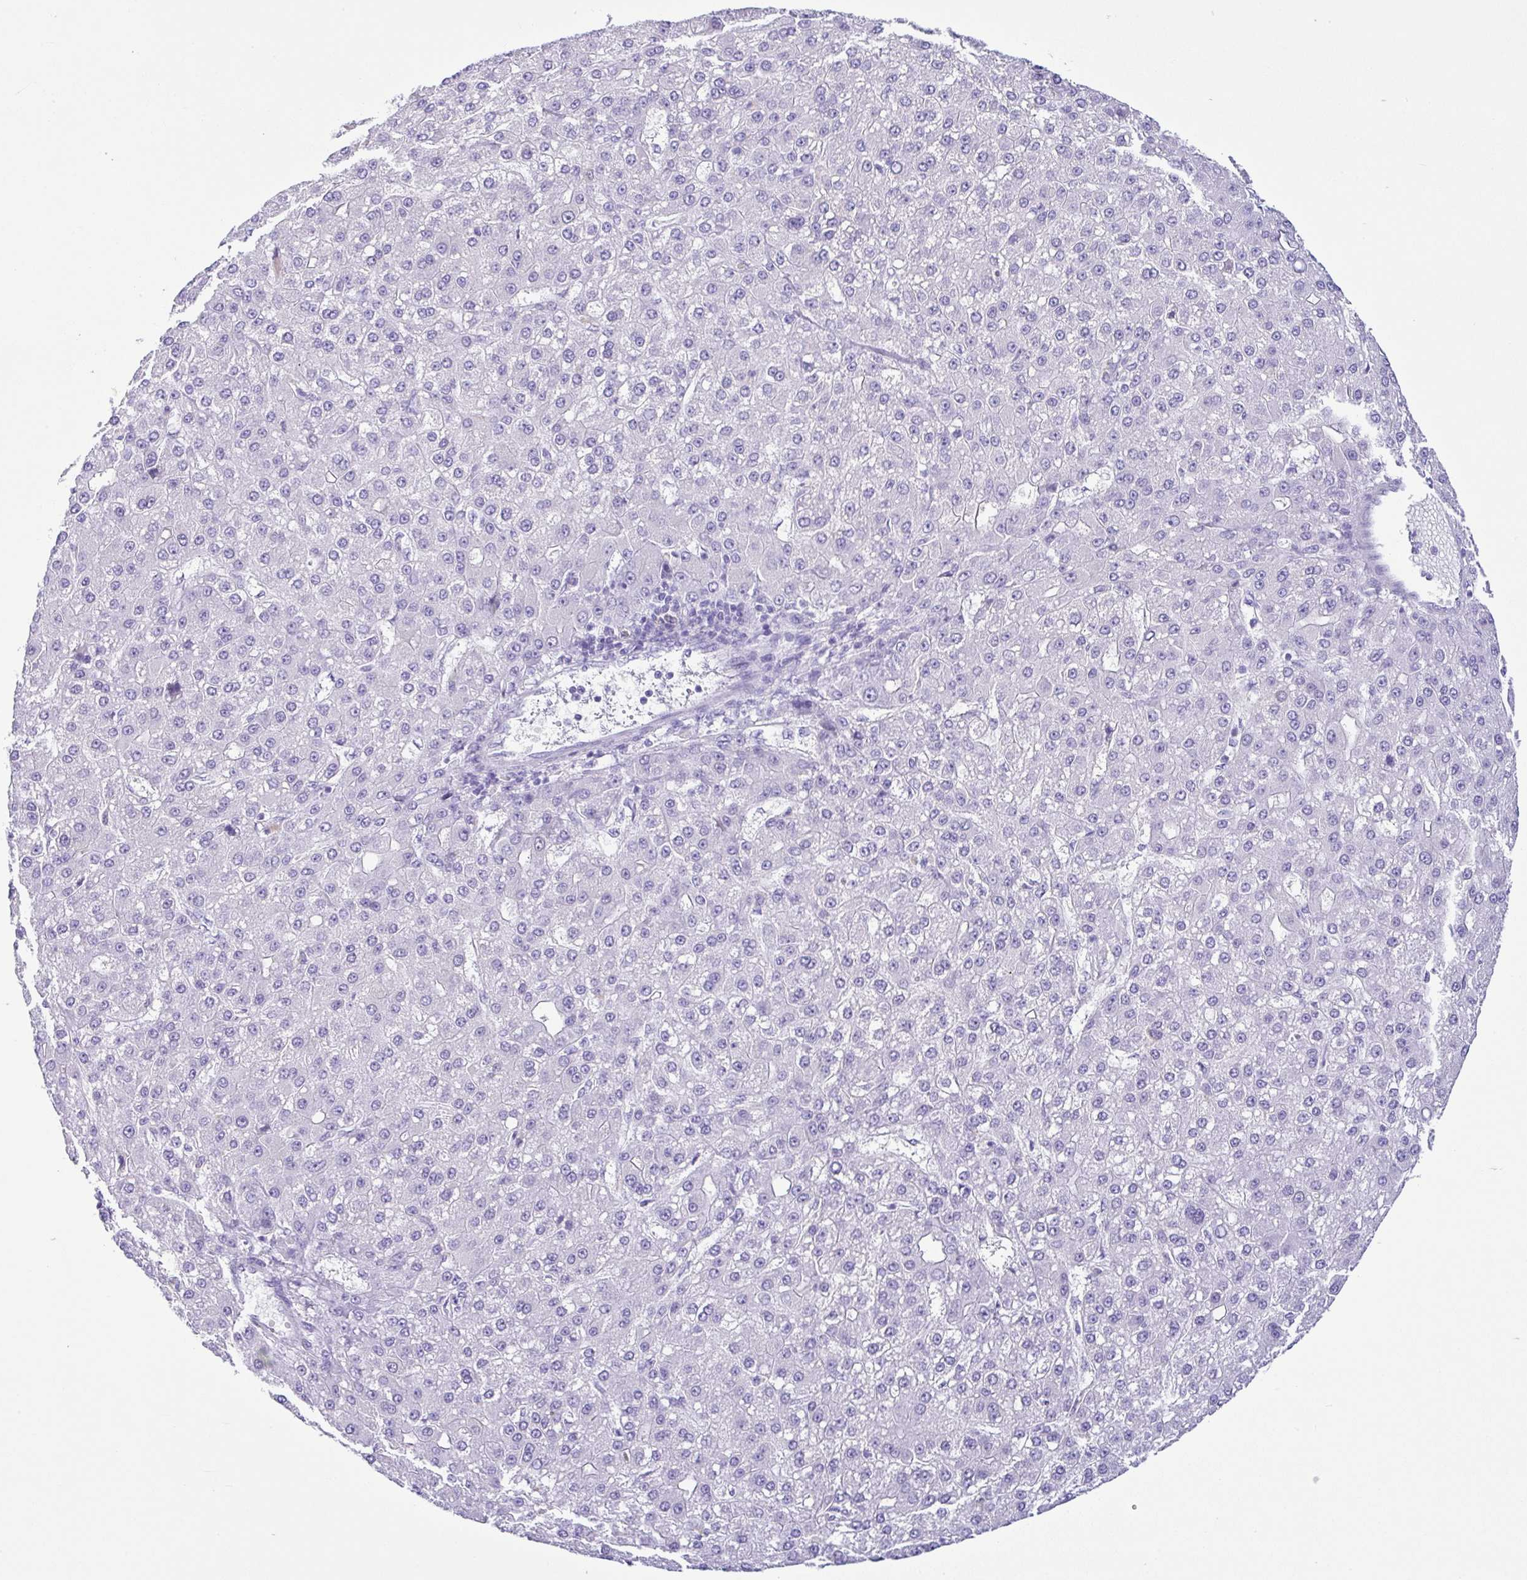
{"staining": {"intensity": "negative", "quantity": "none", "location": "none"}, "tissue": "liver cancer", "cell_type": "Tumor cells", "image_type": "cancer", "snomed": [{"axis": "morphology", "description": "Carcinoma, Hepatocellular, NOS"}, {"axis": "topography", "description": "Liver"}], "caption": "This is an immunohistochemistry micrograph of liver cancer (hepatocellular carcinoma). There is no staining in tumor cells.", "gene": "RRM2", "patient": {"sex": "male", "age": 67}}